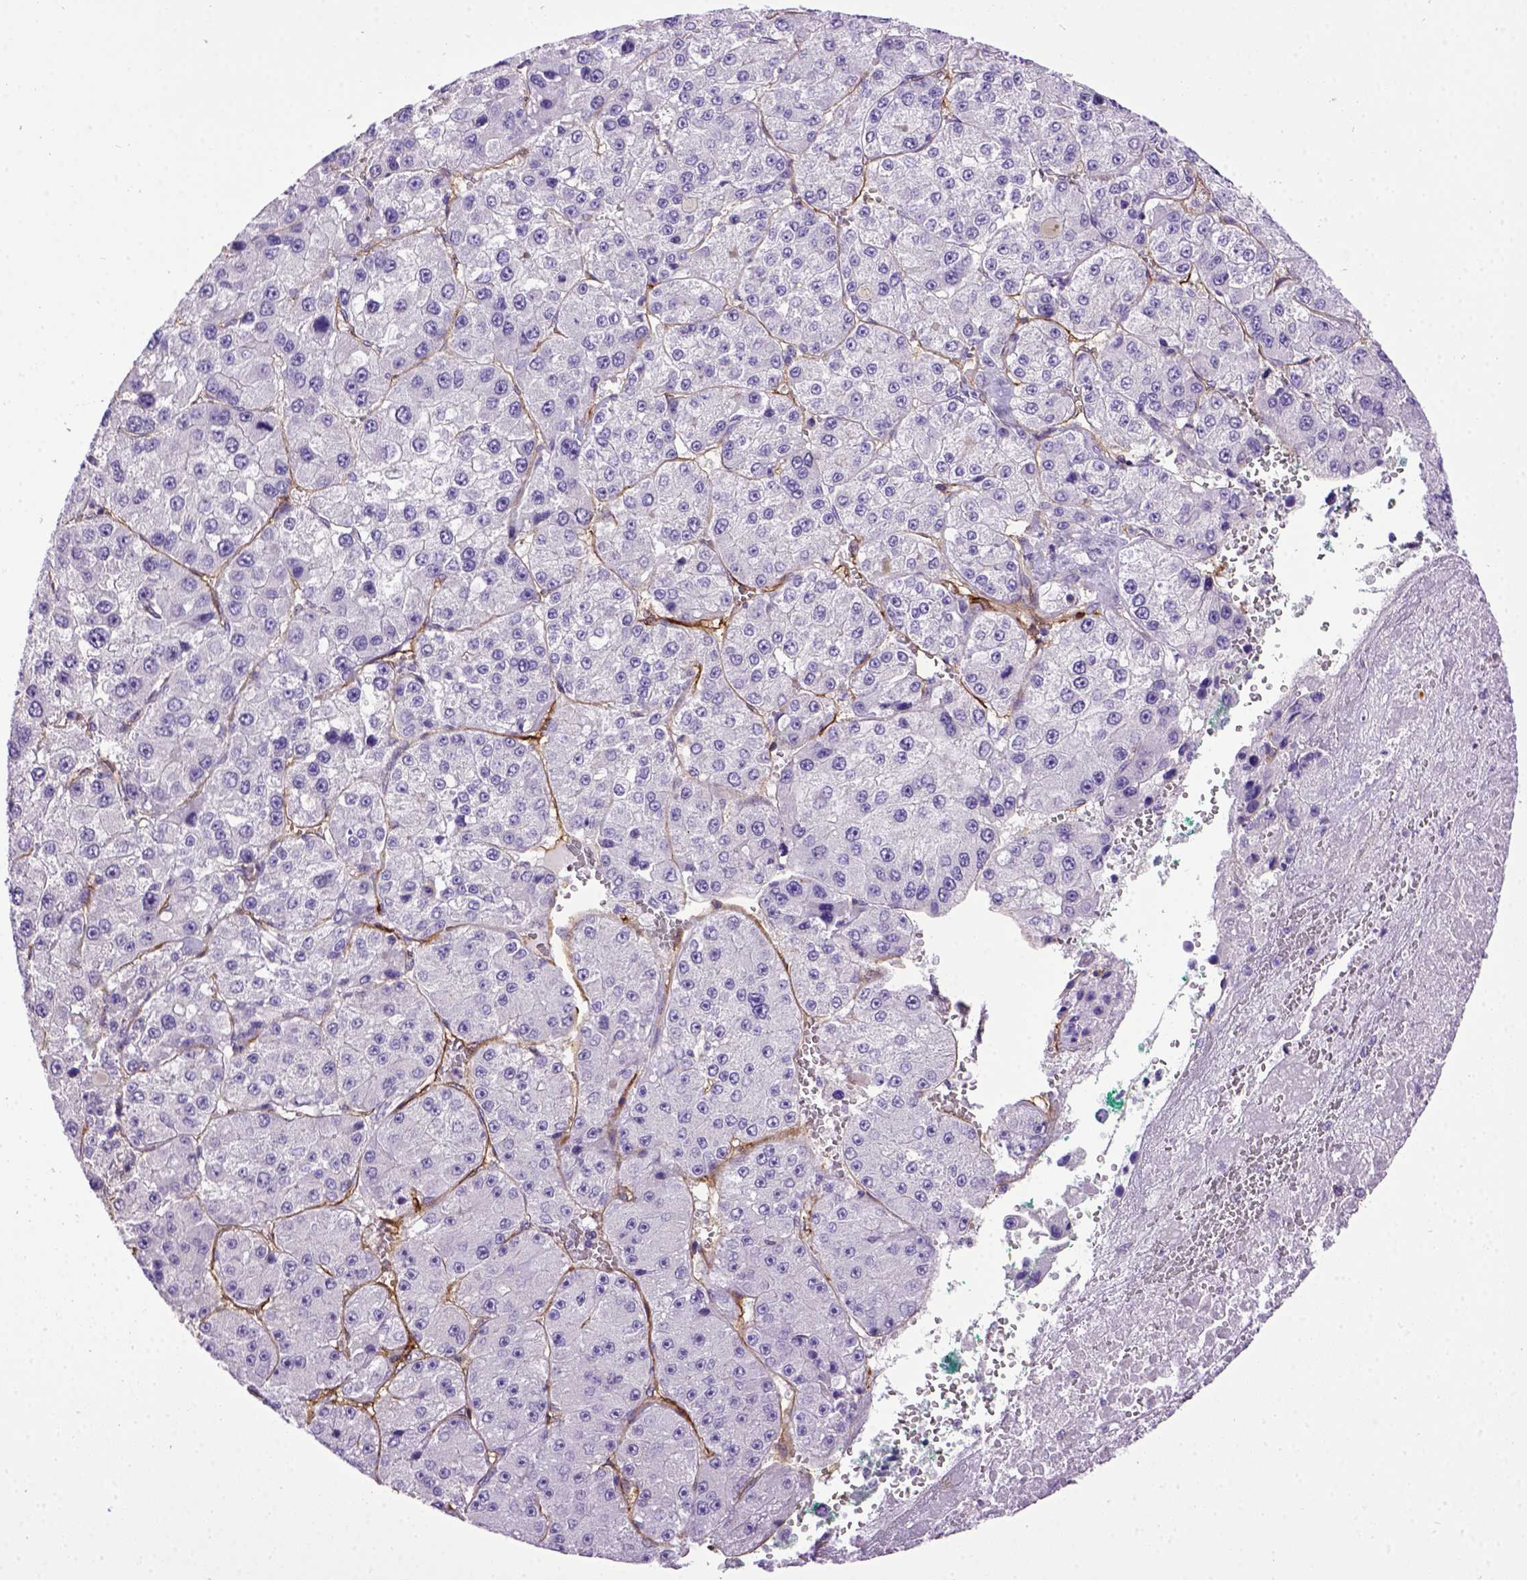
{"staining": {"intensity": "negative", "quantity": "none", "location": "none"}, "tissue": "liver cancer", "cell_type": "Tumor cells", "image_type": "cancer", "snomed": [{"axis": "morphology", "description": "Carcinoma, Hepatocellular, NOS"}, {"axis": "topography", "description": "Liver"}], "caption": "A histopathology image of liver cancer (hepatocellular carcinoma) stained for a protein demonstrates no brown staining in tumor cells.", "gene": "ENG", "patient": {"sex": "female", "age": 73}}